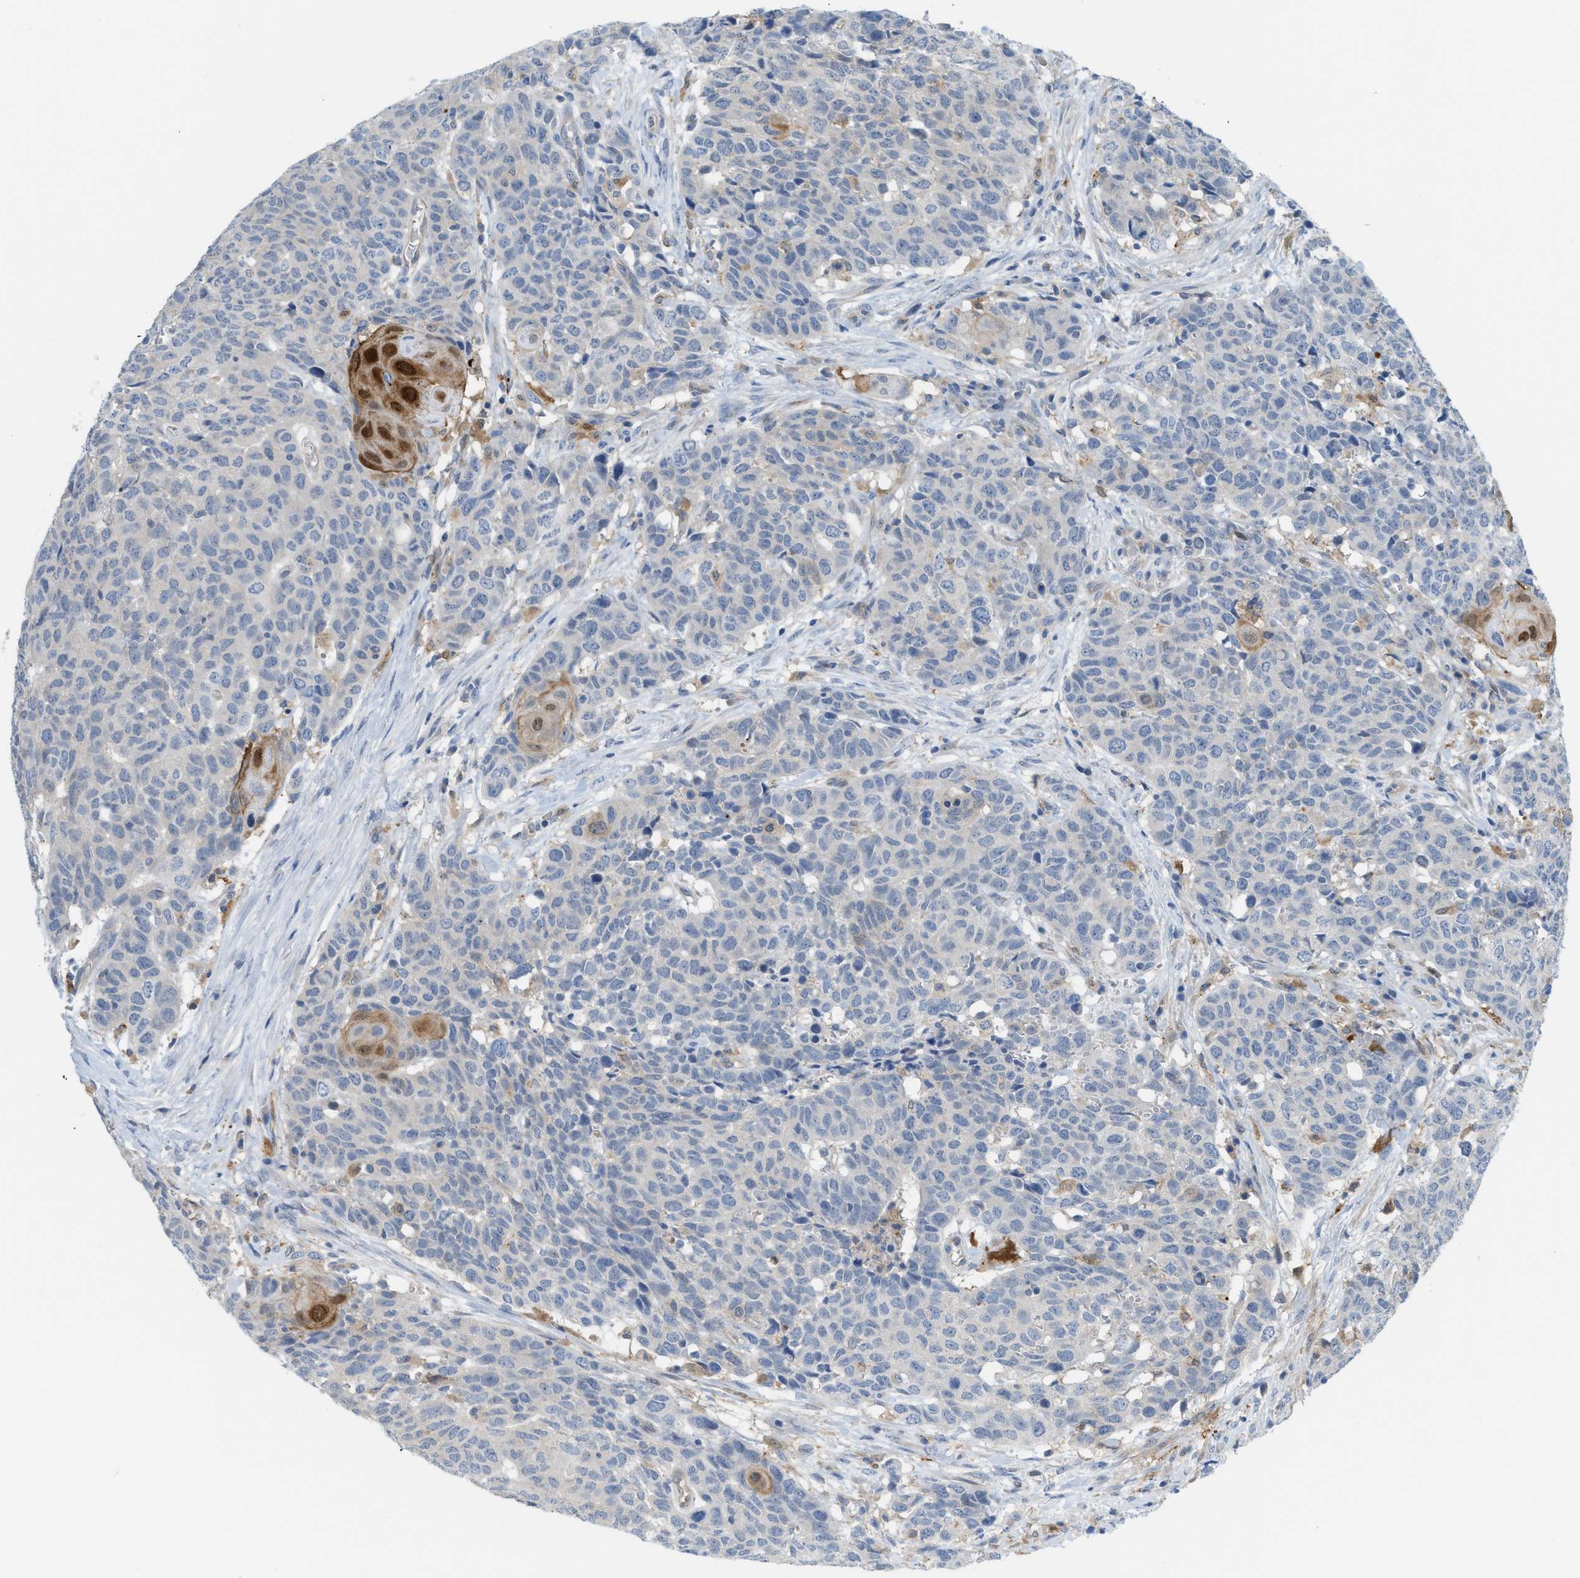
{"staining": {"intensity": "negative", "quantity": "none", "location": "none"}, "tissue": "head and neck cancer", "cell_type": "Tumor cells", "image_type": "cancer", "snomed": [{"axis": "morphology", "description": "Squamous cell carcinoma, NOS"}, {"axis": "topography", "description": "Head-Neck"}], "caption": "There is no significant staining in tumor cells of head and neck cancer. (DAB (3,3'-diaminobenzidine) IHC visualized using brightfield microscopy, high magnification).", "gene": "CSTB", "patient": {"sex": "male", "age": 66}}